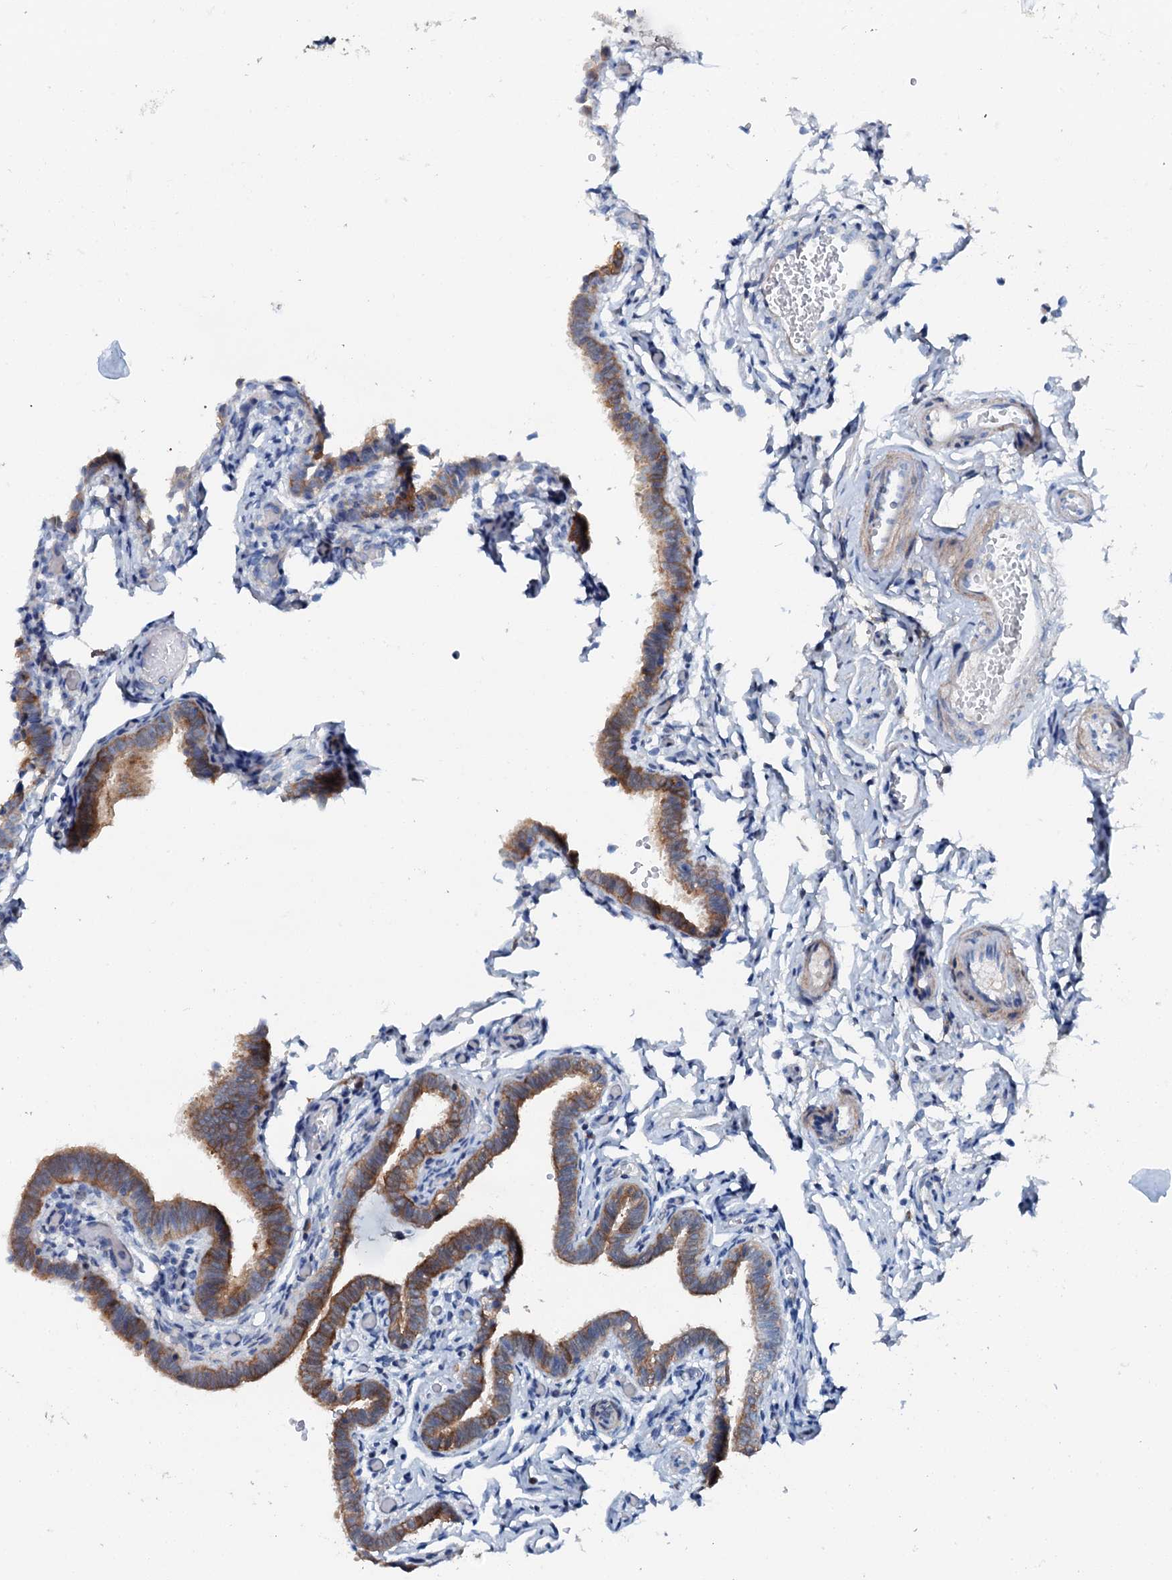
{"staining": {"intensity": "strong", "quantity": ">75%", "location": "cytoplasmic/membranous"}, "tissue": "fallopian tube", "cell_type": "Glandular cells", "image_type": "normal", "snomed": [{"axis": "morphology", "description": "Normal tissue, NOS"}, {"axis": "topography", "description": "Fallopian tube"}], "caption": "The immunohistochemical stain shows strong cytoplasmic/membranous expression in glandular cells of benign fallopian tube.", "gene": "GFOD2", "patient": {"sex": "female", "age": 36}}